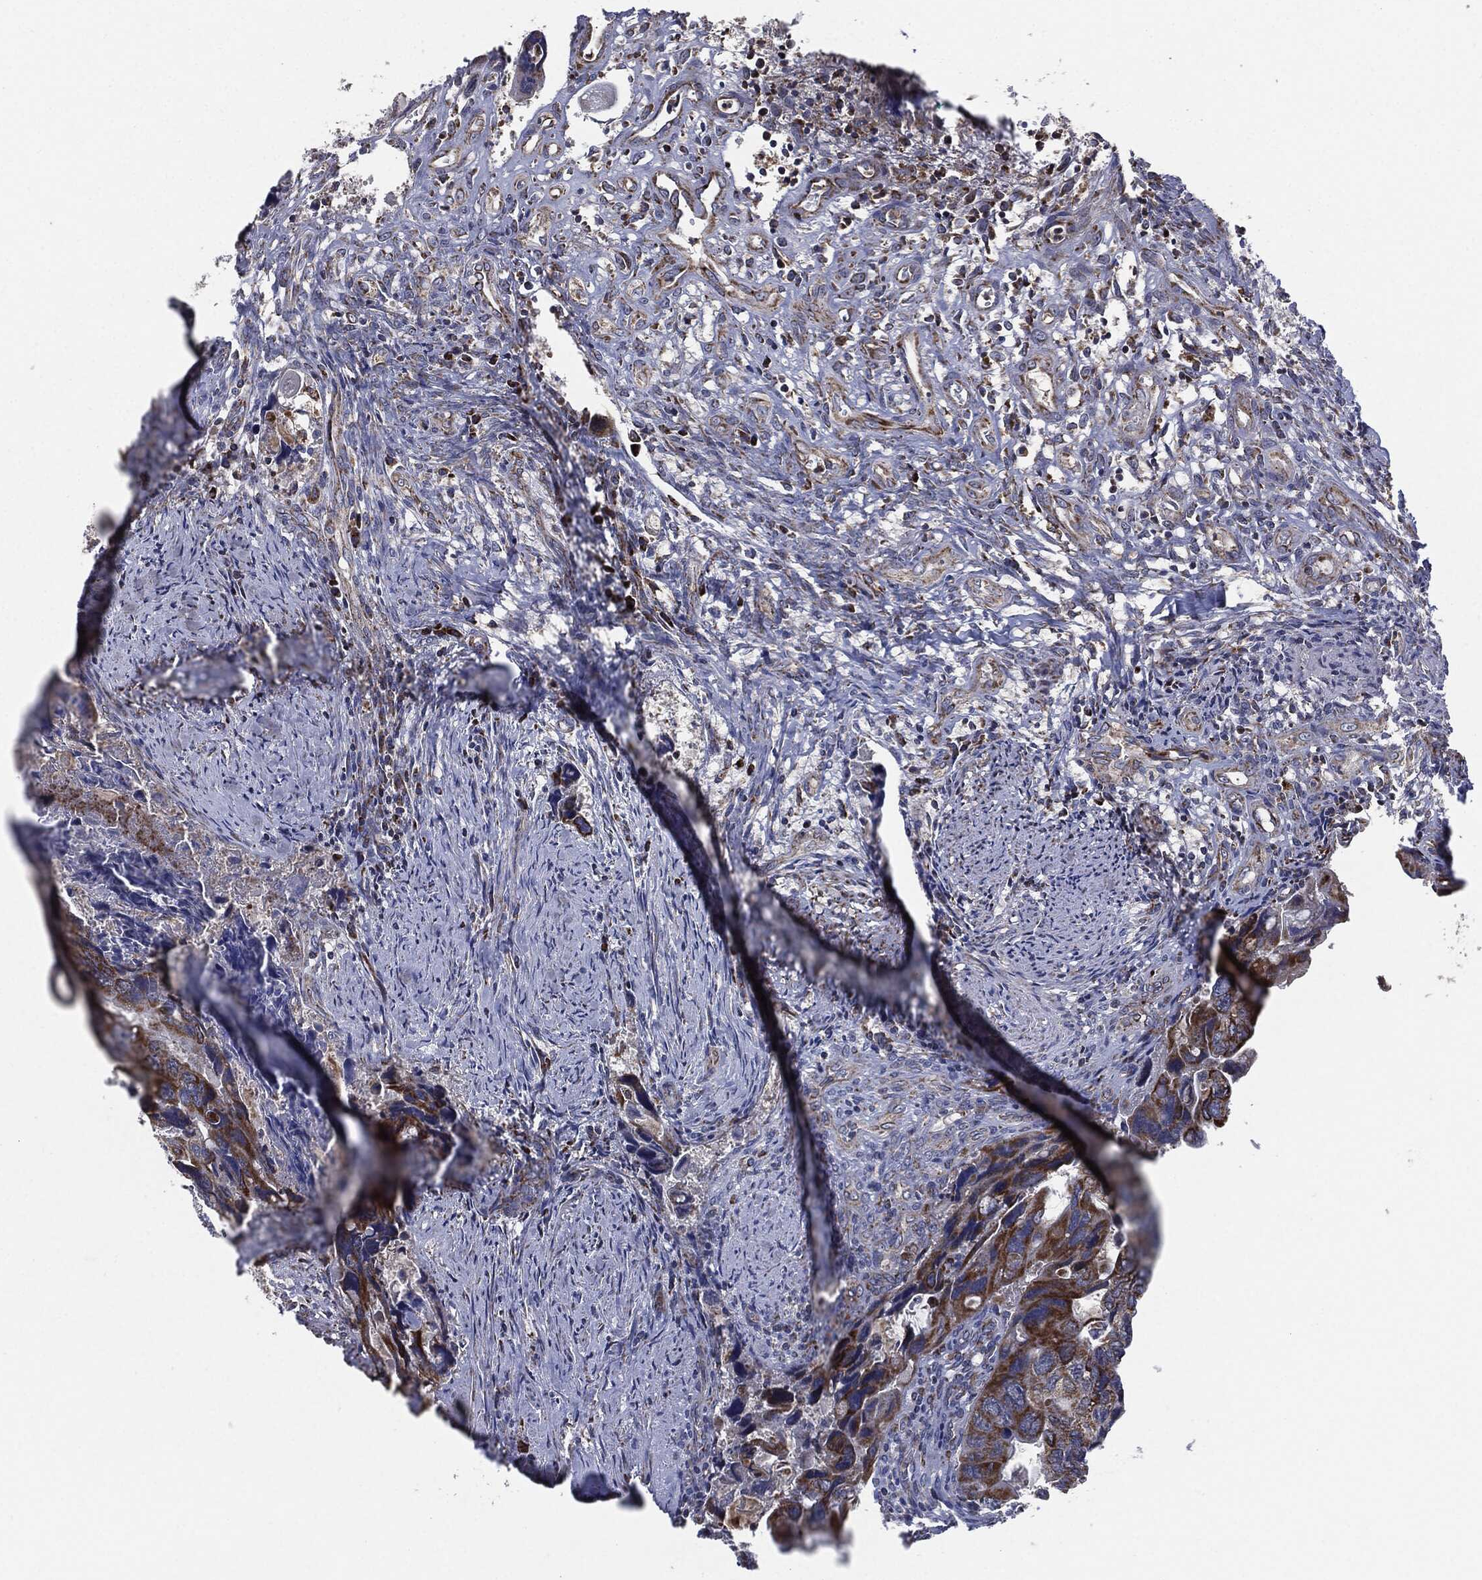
{"staining": {"intensity": "moderate", "quantity": "25%-75%", "location": "cytoplasmic/membranous"}, "tissue": "colorectal cancer", "cell_type": "Tumor cells", "image_type": "cancer", "snomed": [{"axis": "morphology", "description": "Adenocarcinoma, NOS"}, {"axis": "topography", "description": "Rectum"}], "caption": "Immunohistochemistry (IHC) staining of colorectal cancer, which exhibits medium levels of moderate cytoplasmic/membranous staining in approximately 25%-75% of tumor cells indicating moderate cytoplasmic/membranous protein positivity. The staining was performed using DAB (brown) for protein detection and nuclei were counterstained in hematoxylin (blue).", "gene": "NDUFV2", "patient": {"sex": "male", "age": 62}}